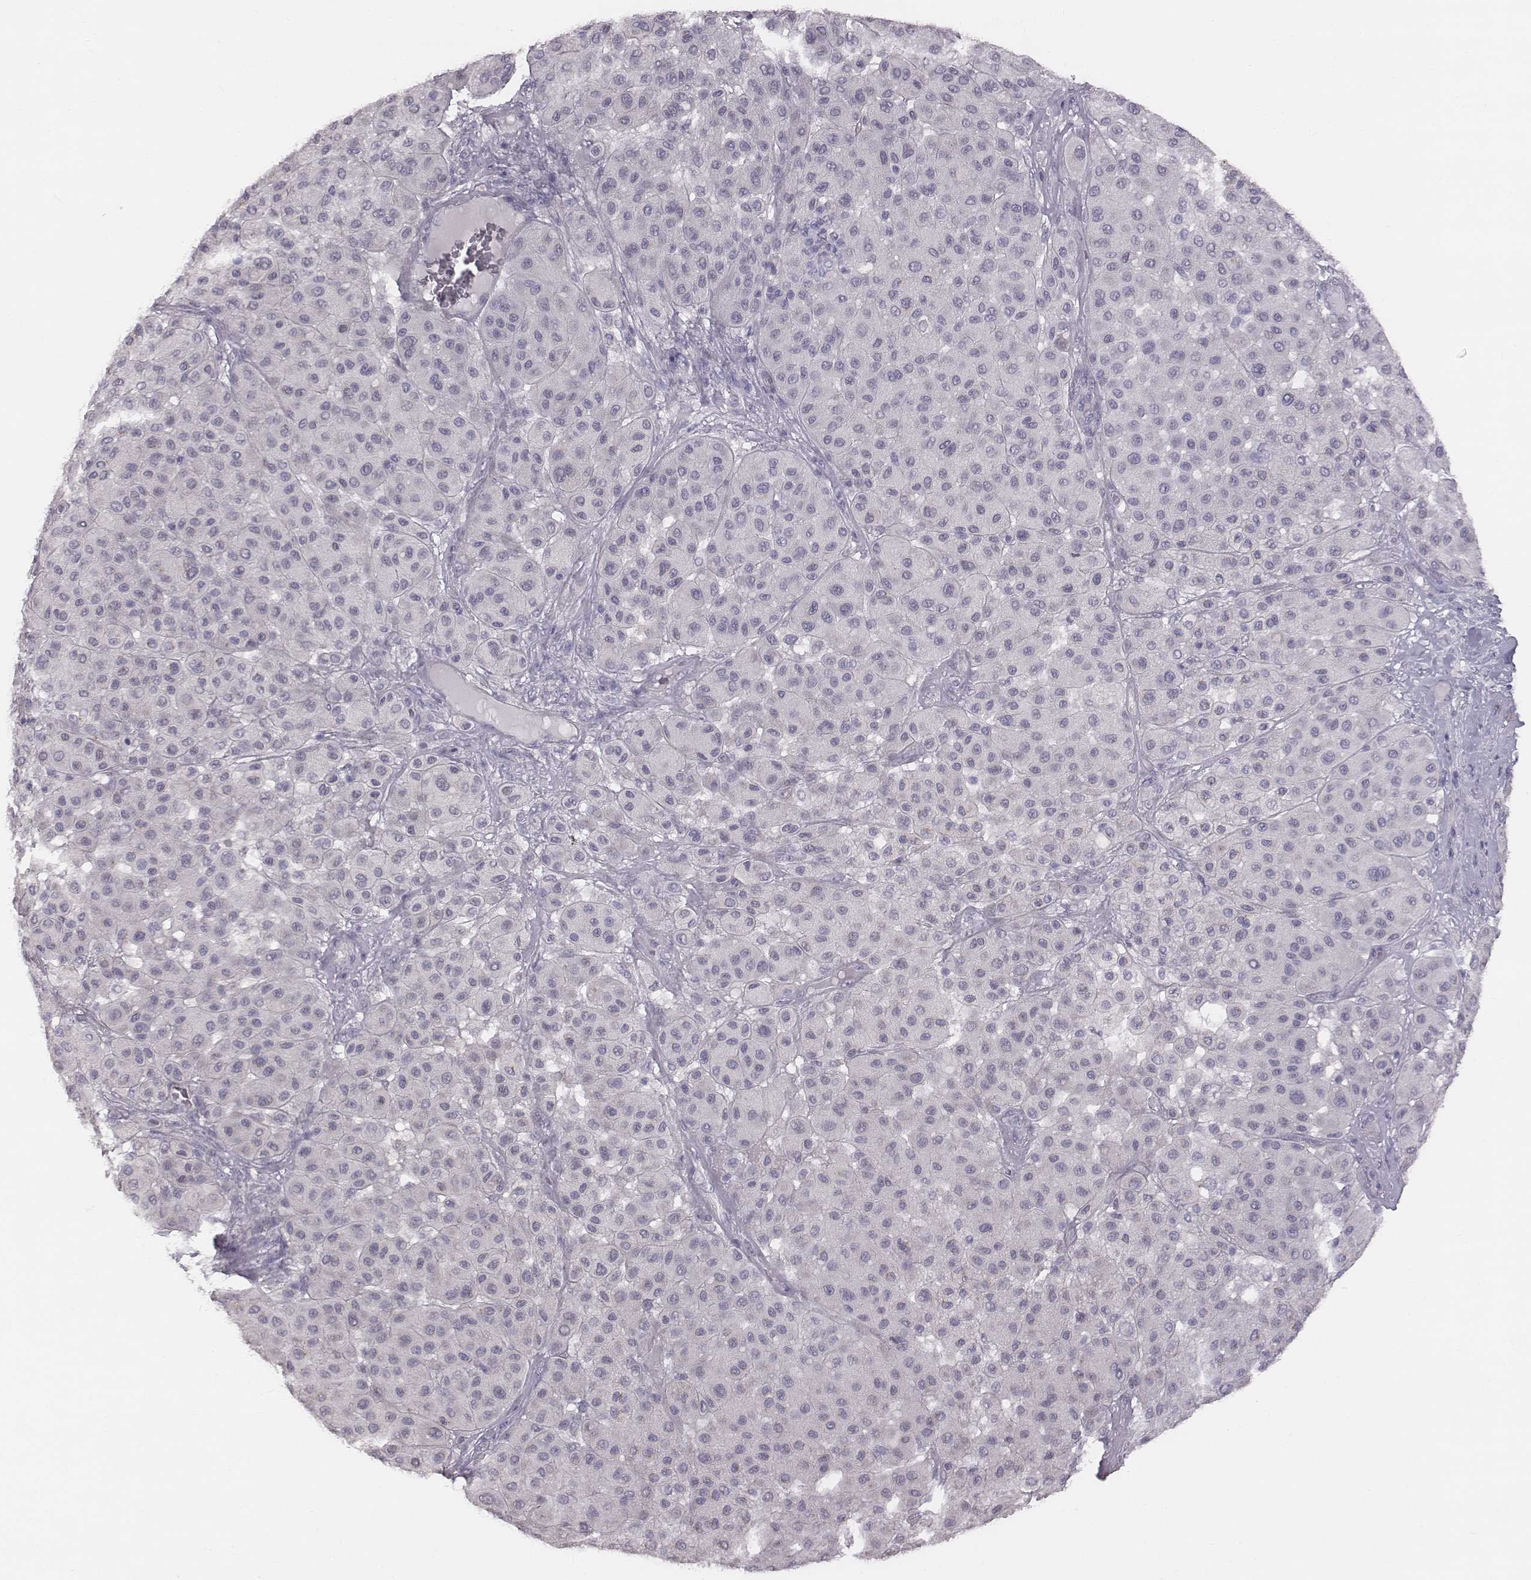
{"staining": {"intensity": "negative", "quantity": "none", "location": "none"}, "tissue": "melanoma", "cell_type": "Tumor cells", "image_type": "cancer", "snomed": [{"axis": "morphology", "description": "Malignant melanoma, Metastatic site"}, {"axis": "topography", "description": "Smooth muscle"}], "caption": "This is an immunohistochemistry micrograph of human melanoma. There is no positivity in tumor cells.", "gene": "C6orf58", "patient": {"sex": "male", "age": 41}}